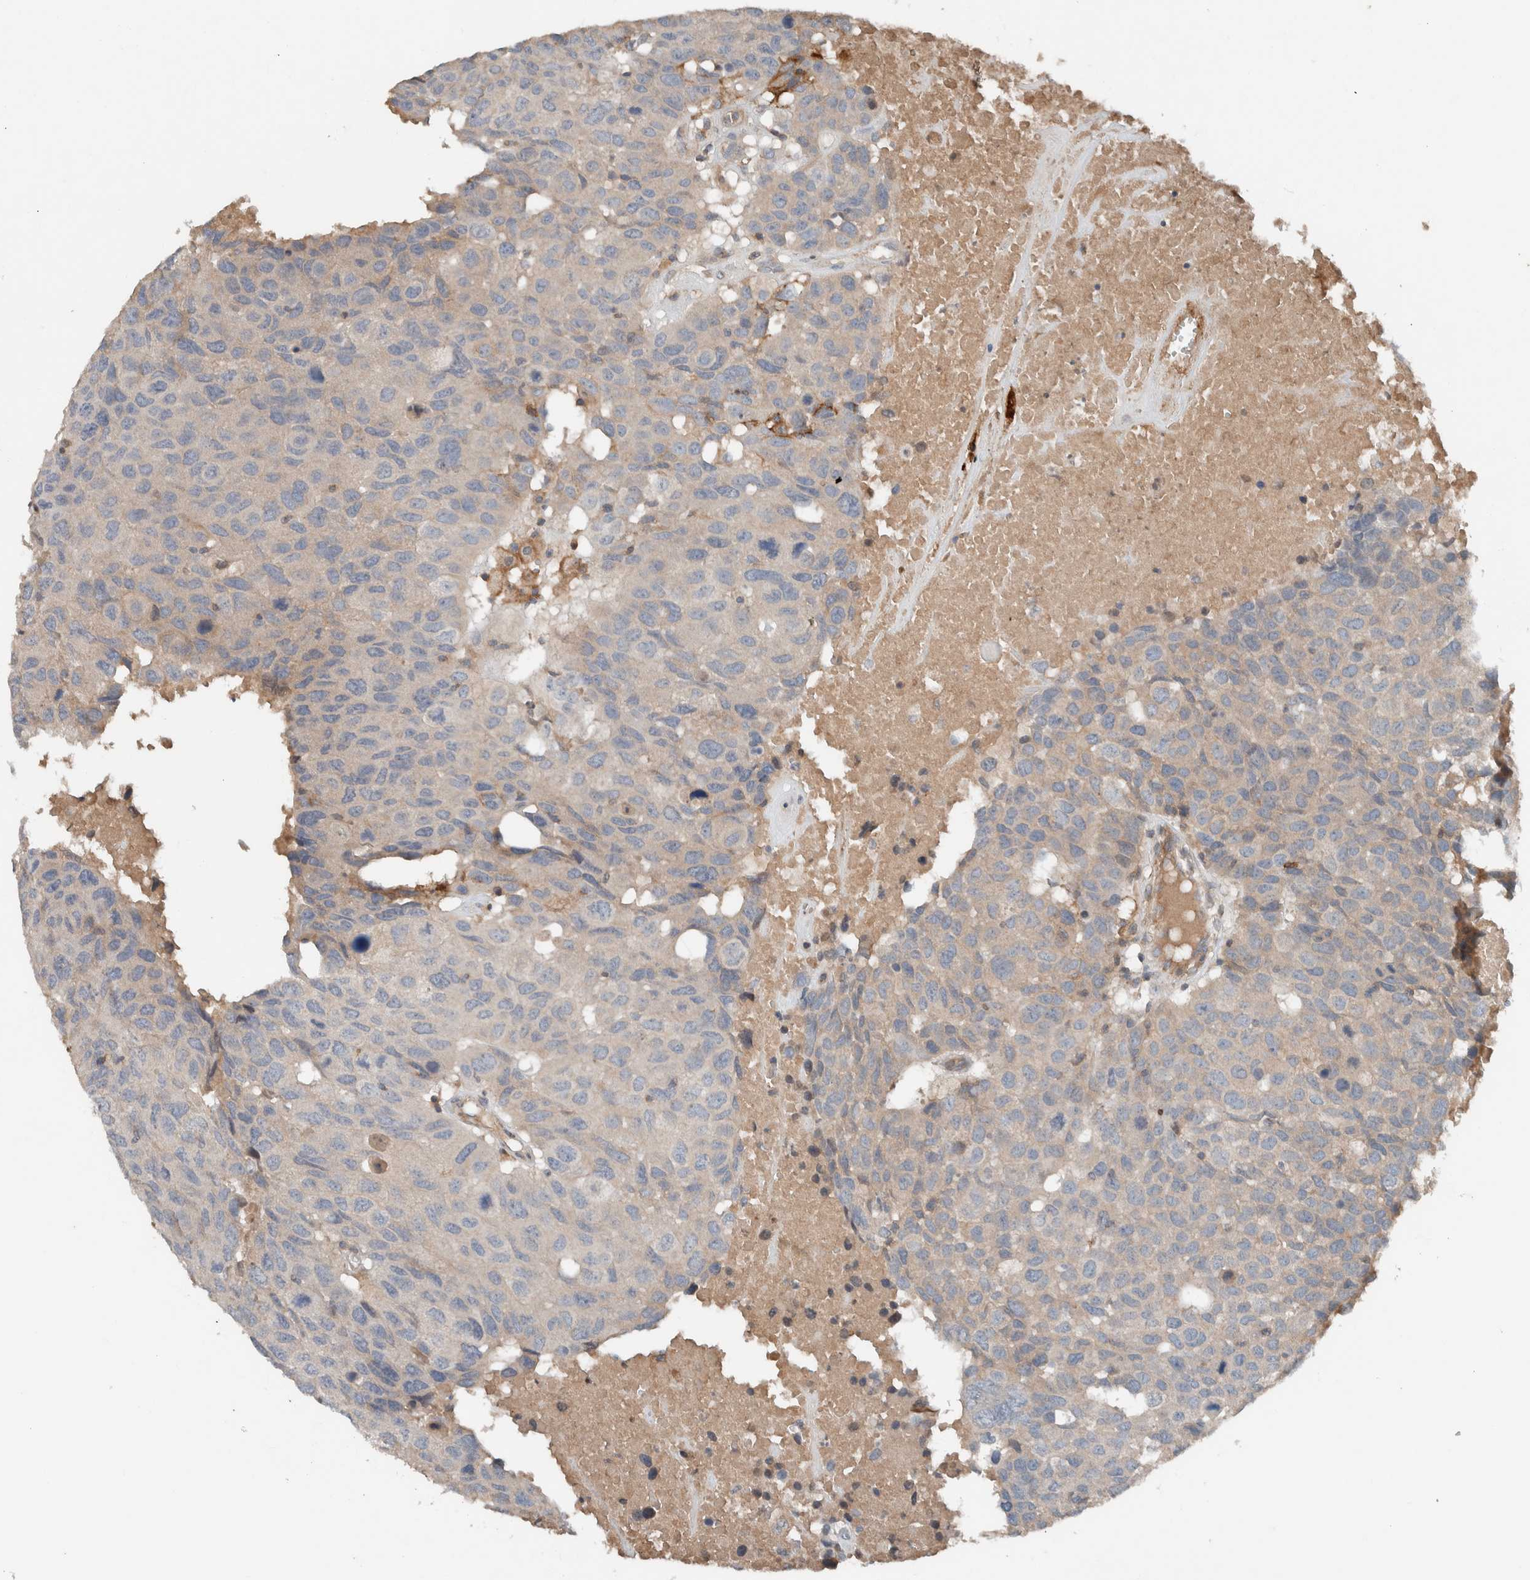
{"staining": {"intensity": "negative", "quantity": "none", "location": "none"}, "tissue": "head and neck cancer", "cell_type": "Tumor cells", "image_type": "cancer", "snomed": [{"axis": "morphology", "description": "Squamous cell carcinoma, NOS"}, {"axis": "topography", "description": "Head-Neck"}], "caption": "There is no significant expression in tumor cells of squamous cell carcinoma (head and neck).", "gene": "UGCG", "patient": {"sex": "male", "age": 66}}